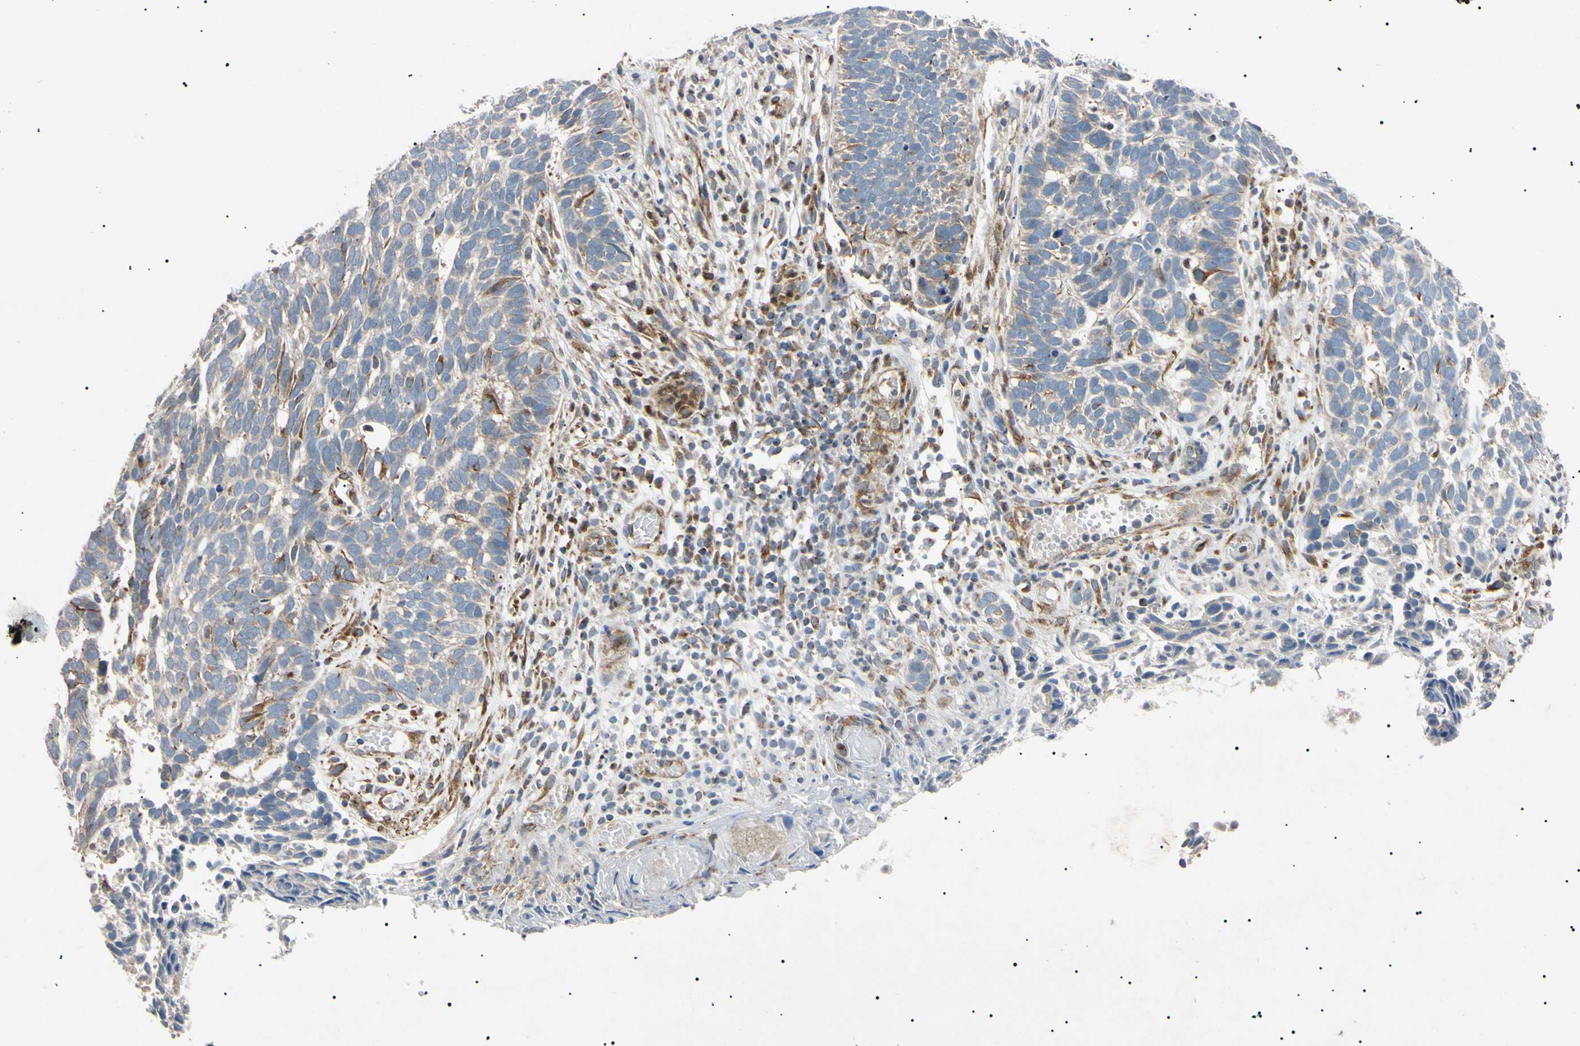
{"staining": {"intensity": "moderate", "quantity": "<25%", "location": "cytoplasmic/membranous"}, "tissue": "skin cancer", "cell_type": "Tumor cells", "image_type": "cancer", "snomed": [{"axis": "morphology", "description": "Basal cell carcinoma"}, {"axis": "topography", "description": "Skin"}], "caption": "Immunohistochemistry (IHC) (DAB) staining of skin basal cell carcinoma demonstrates moderate cytoplasmic/membranous protein staining in approximately <25% of tumor cells.", "gene": "TUBB4A", "patient": {"sex": "male", "age": 87}}